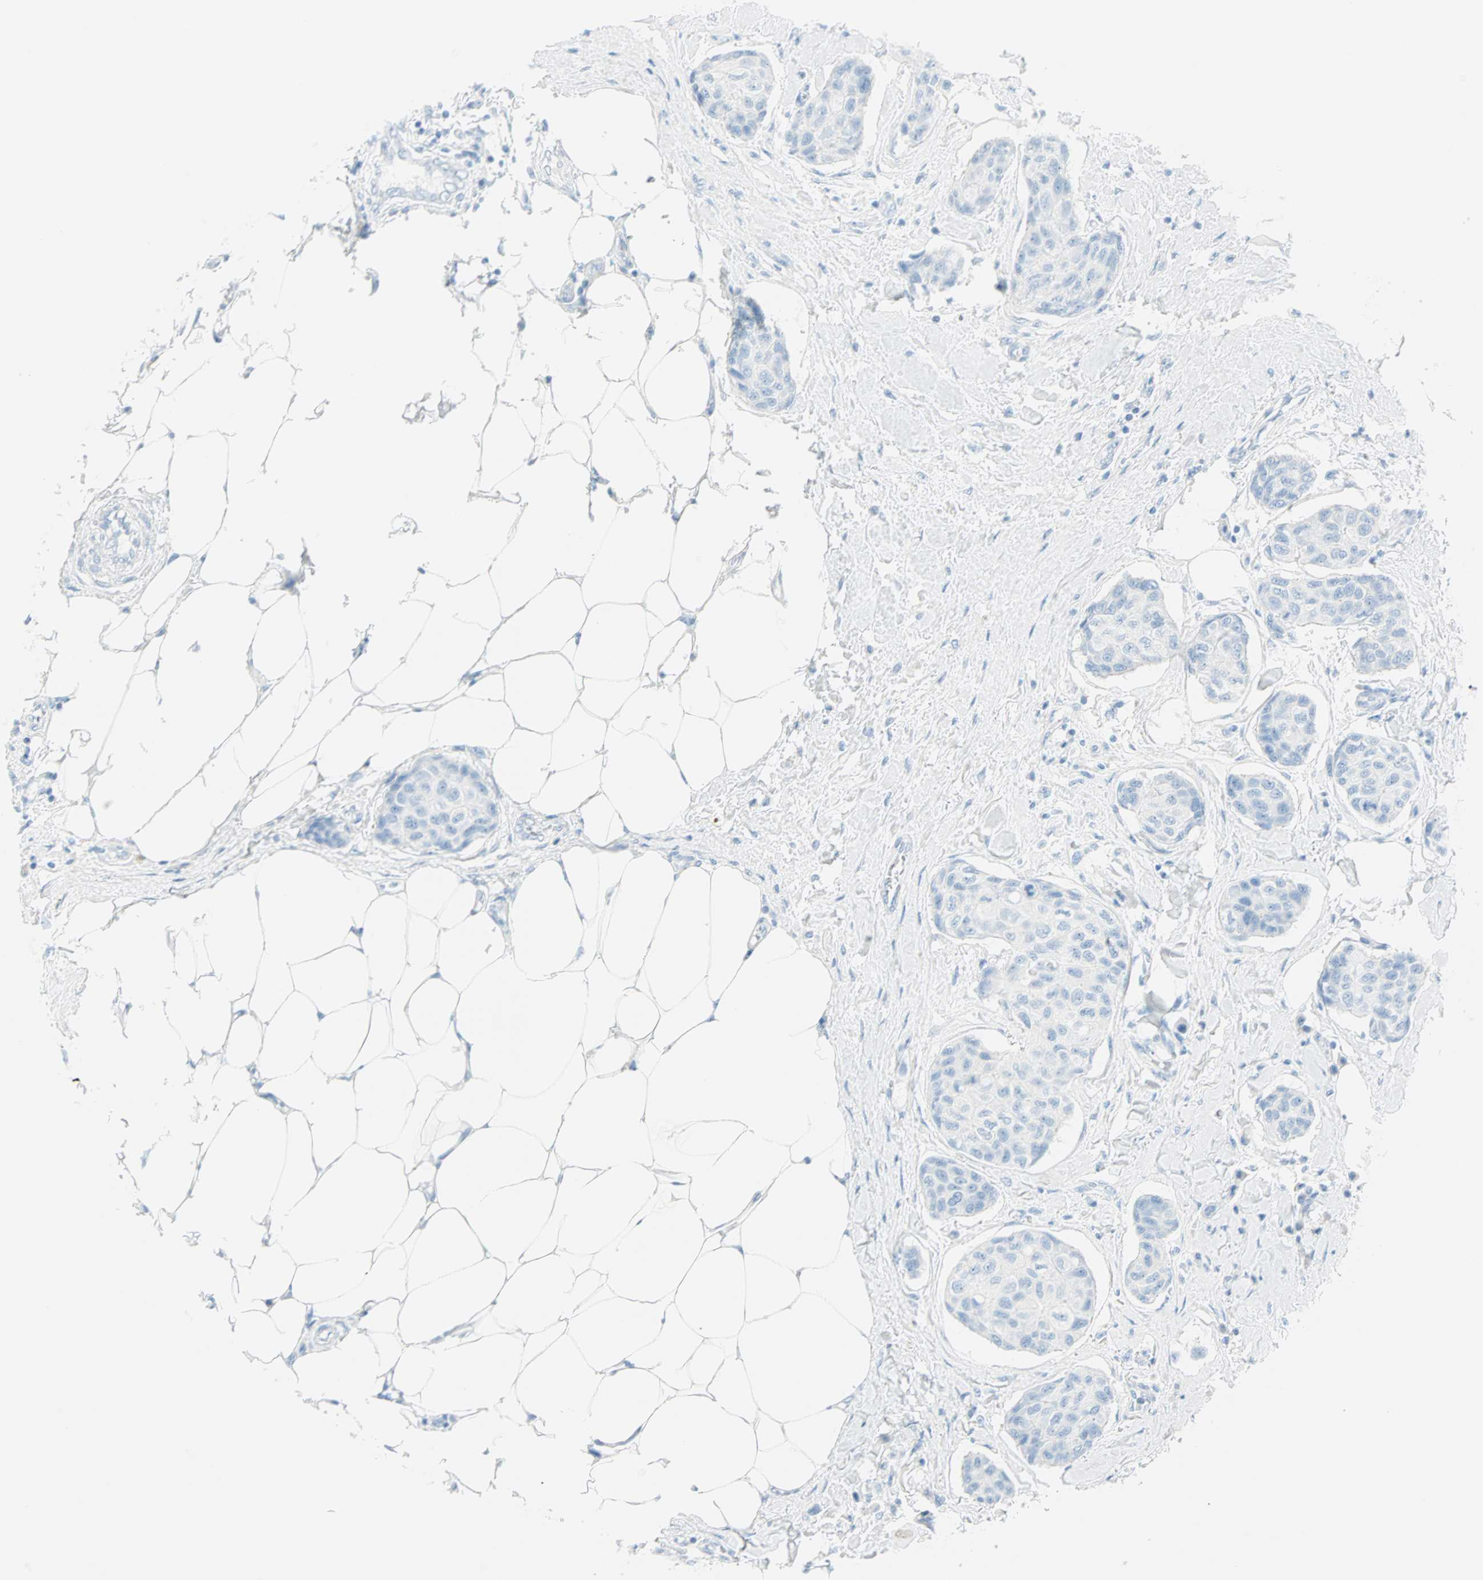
{"staining": {"intensity": "negative", "quantity": "none", "location": "none"}, "tissue": "breast cancer", "cell_type": "Tumor cells", "image_type": "cancer", "snomed": [{"axis": "morphology", "description": "Duct carcinoma"}, {"axis": "topography", "description": "Breast"}], "caption": "Breast cancer (invasive ductal carcinoma) was stained to show a protein in brown. There is no significant expression in tumor cells.", "gene": "NES", "patient": {"sex": "female", "age": 80}}